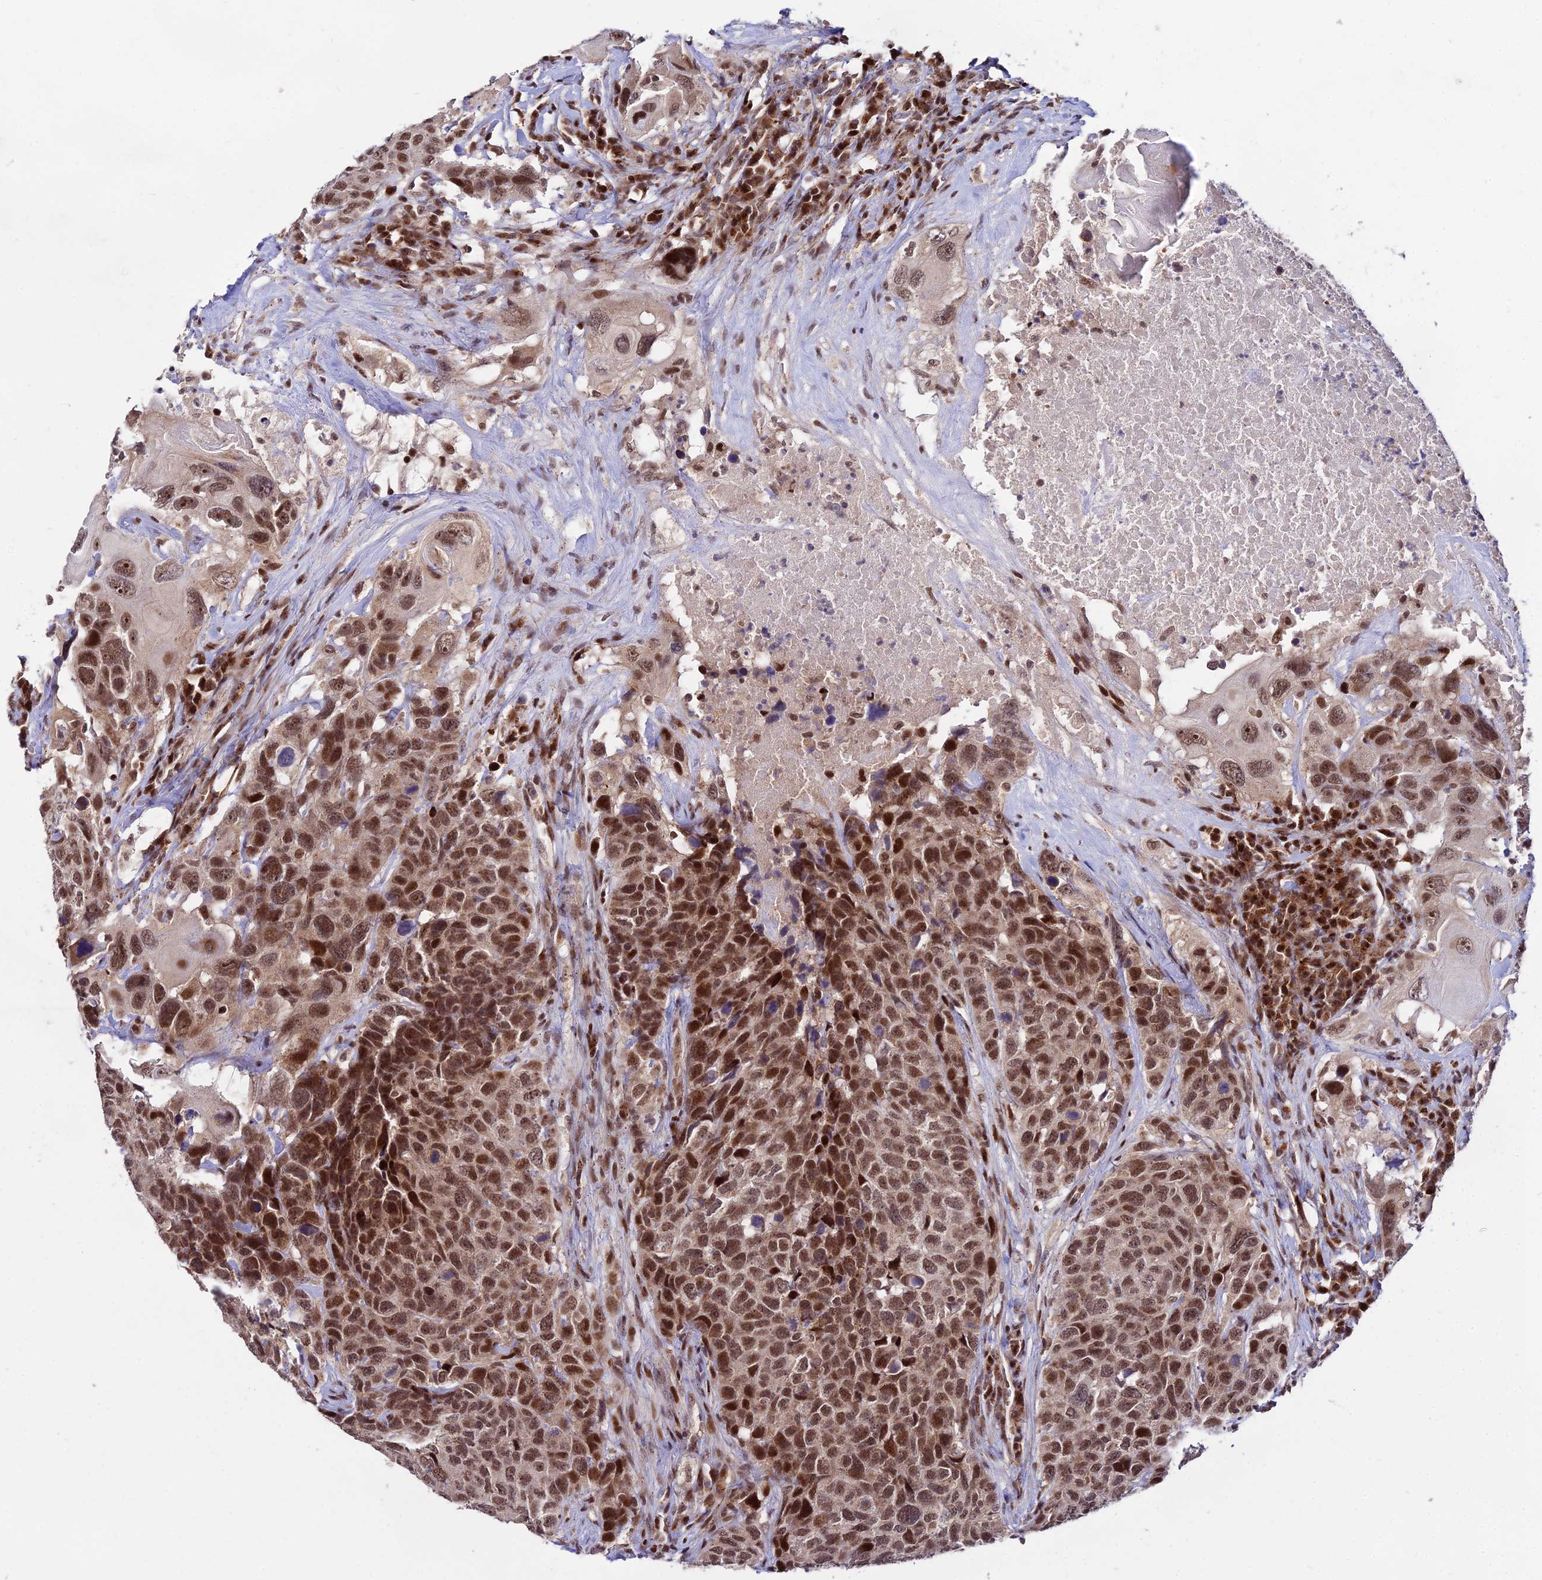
{"staining": {"intensity": "moderate", "quantity": ">75%", "location": "nuclear"}, "tissue": "head and neck cancer", "cell_type": "Tumor cells", "image_type": "cancer", "snomed": [{"axis": "morphology", "description": "Squamous cell carcinoma, NOS"}, {"axis": "topography", "description": "Head-Neck"}], "caption": "Head and neck squamous cell carcinoma stained for a protein displays moderate nuclear positivity in tumor cells.", "gene": "CIB3", "patient": {"sex": "male", "age": 66}}